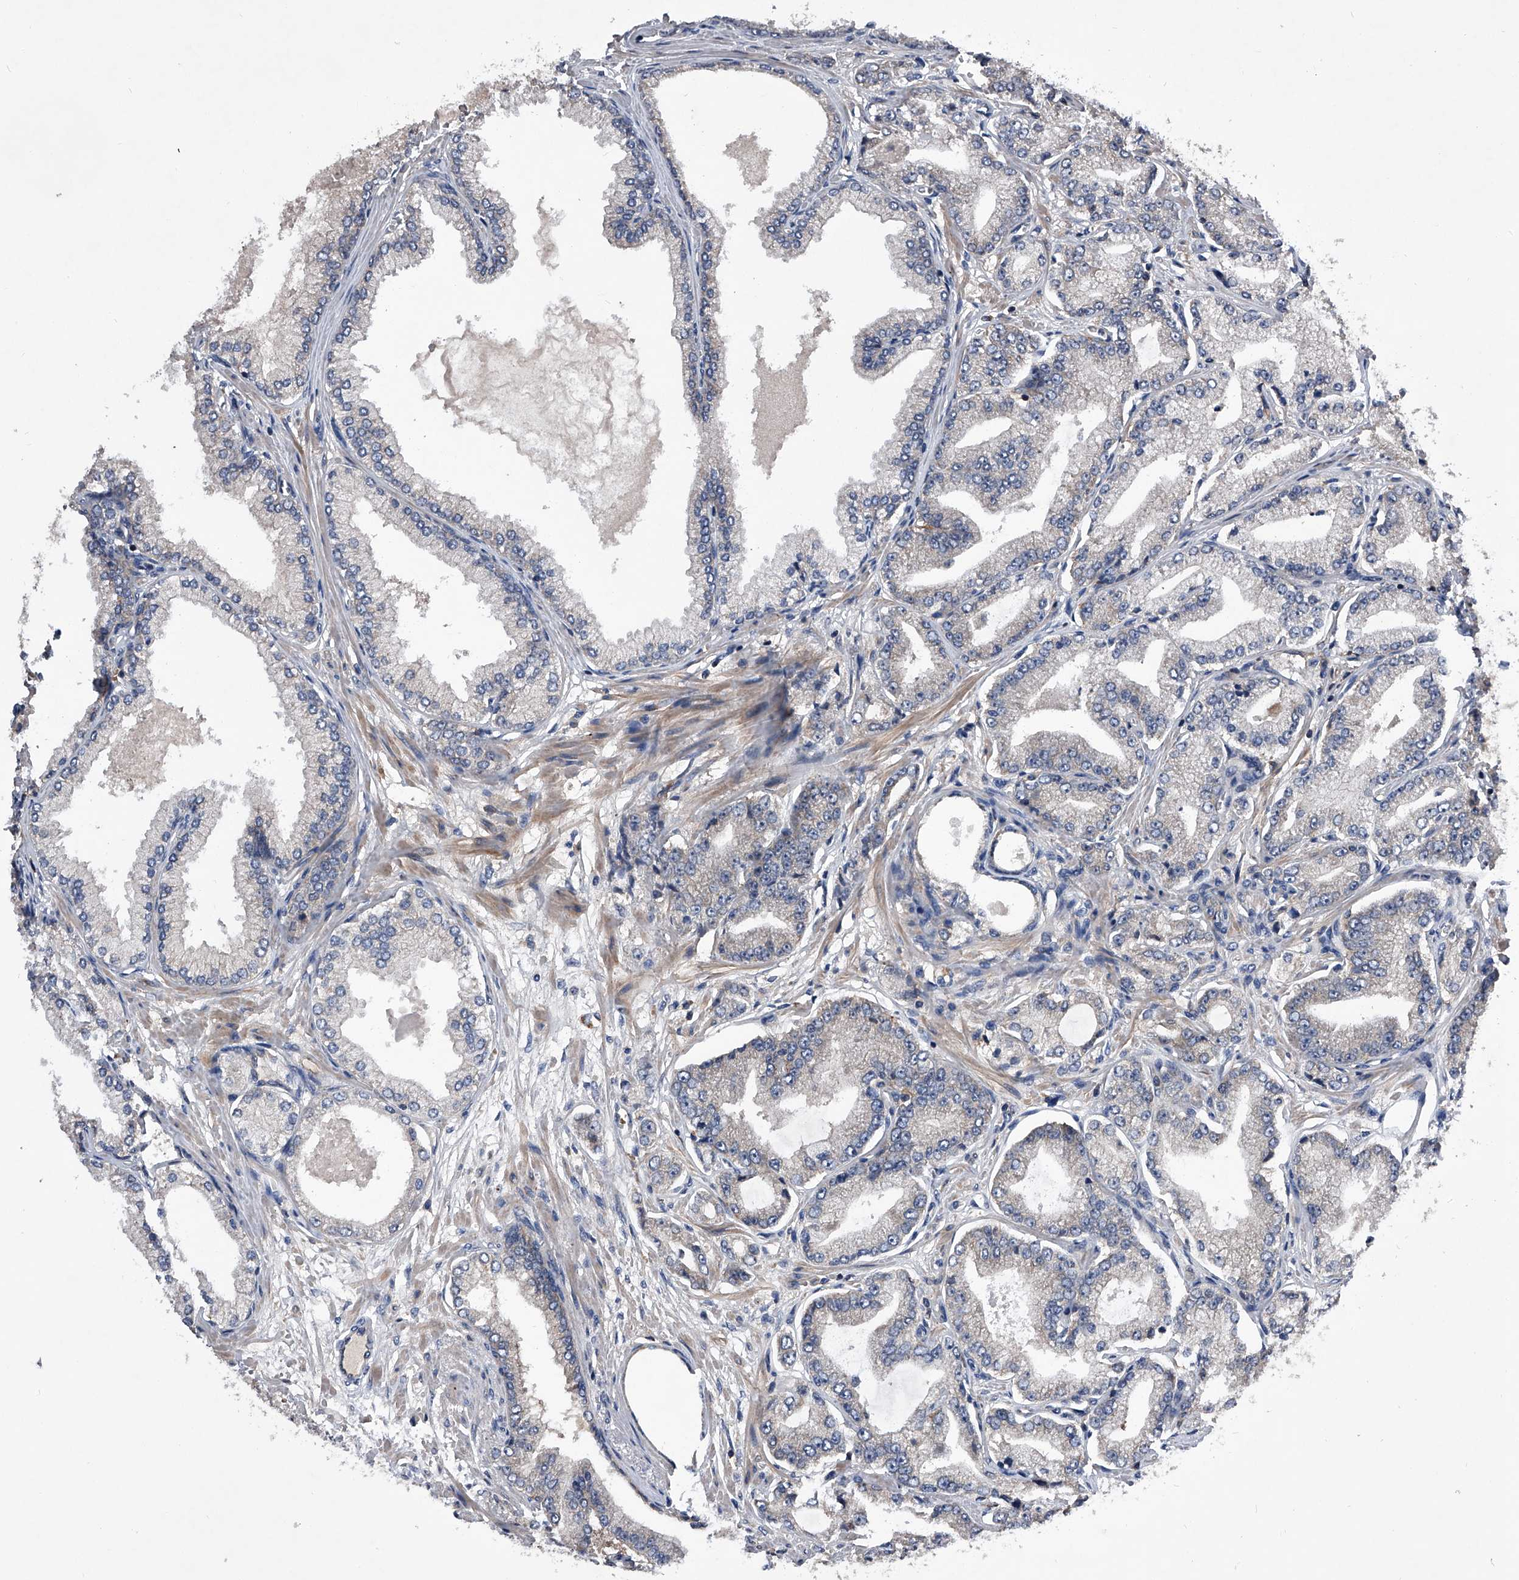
{"staining": {"intensity": "negative", "quantity": "none", "location": "none"}, "tissue": "prostate cancer", "cell_type": "Tumor cells", "image_type": "cancer", "snomed": [{"axis": "morphology", "description": "Adenocarcinoma, Low grade"}, {"axis": "topography", "description": "Prostate"}], "caption": "An immunohistochemistry (IHC) micrograph of prostate cancer (low-grade adenocarcinoma) is shown. There is no staining in tumor cells of prostate cancer (low-grade adenocarcinoma).", "gene": "ZNF30", "patient": {"sex": "male", "age": 63}}